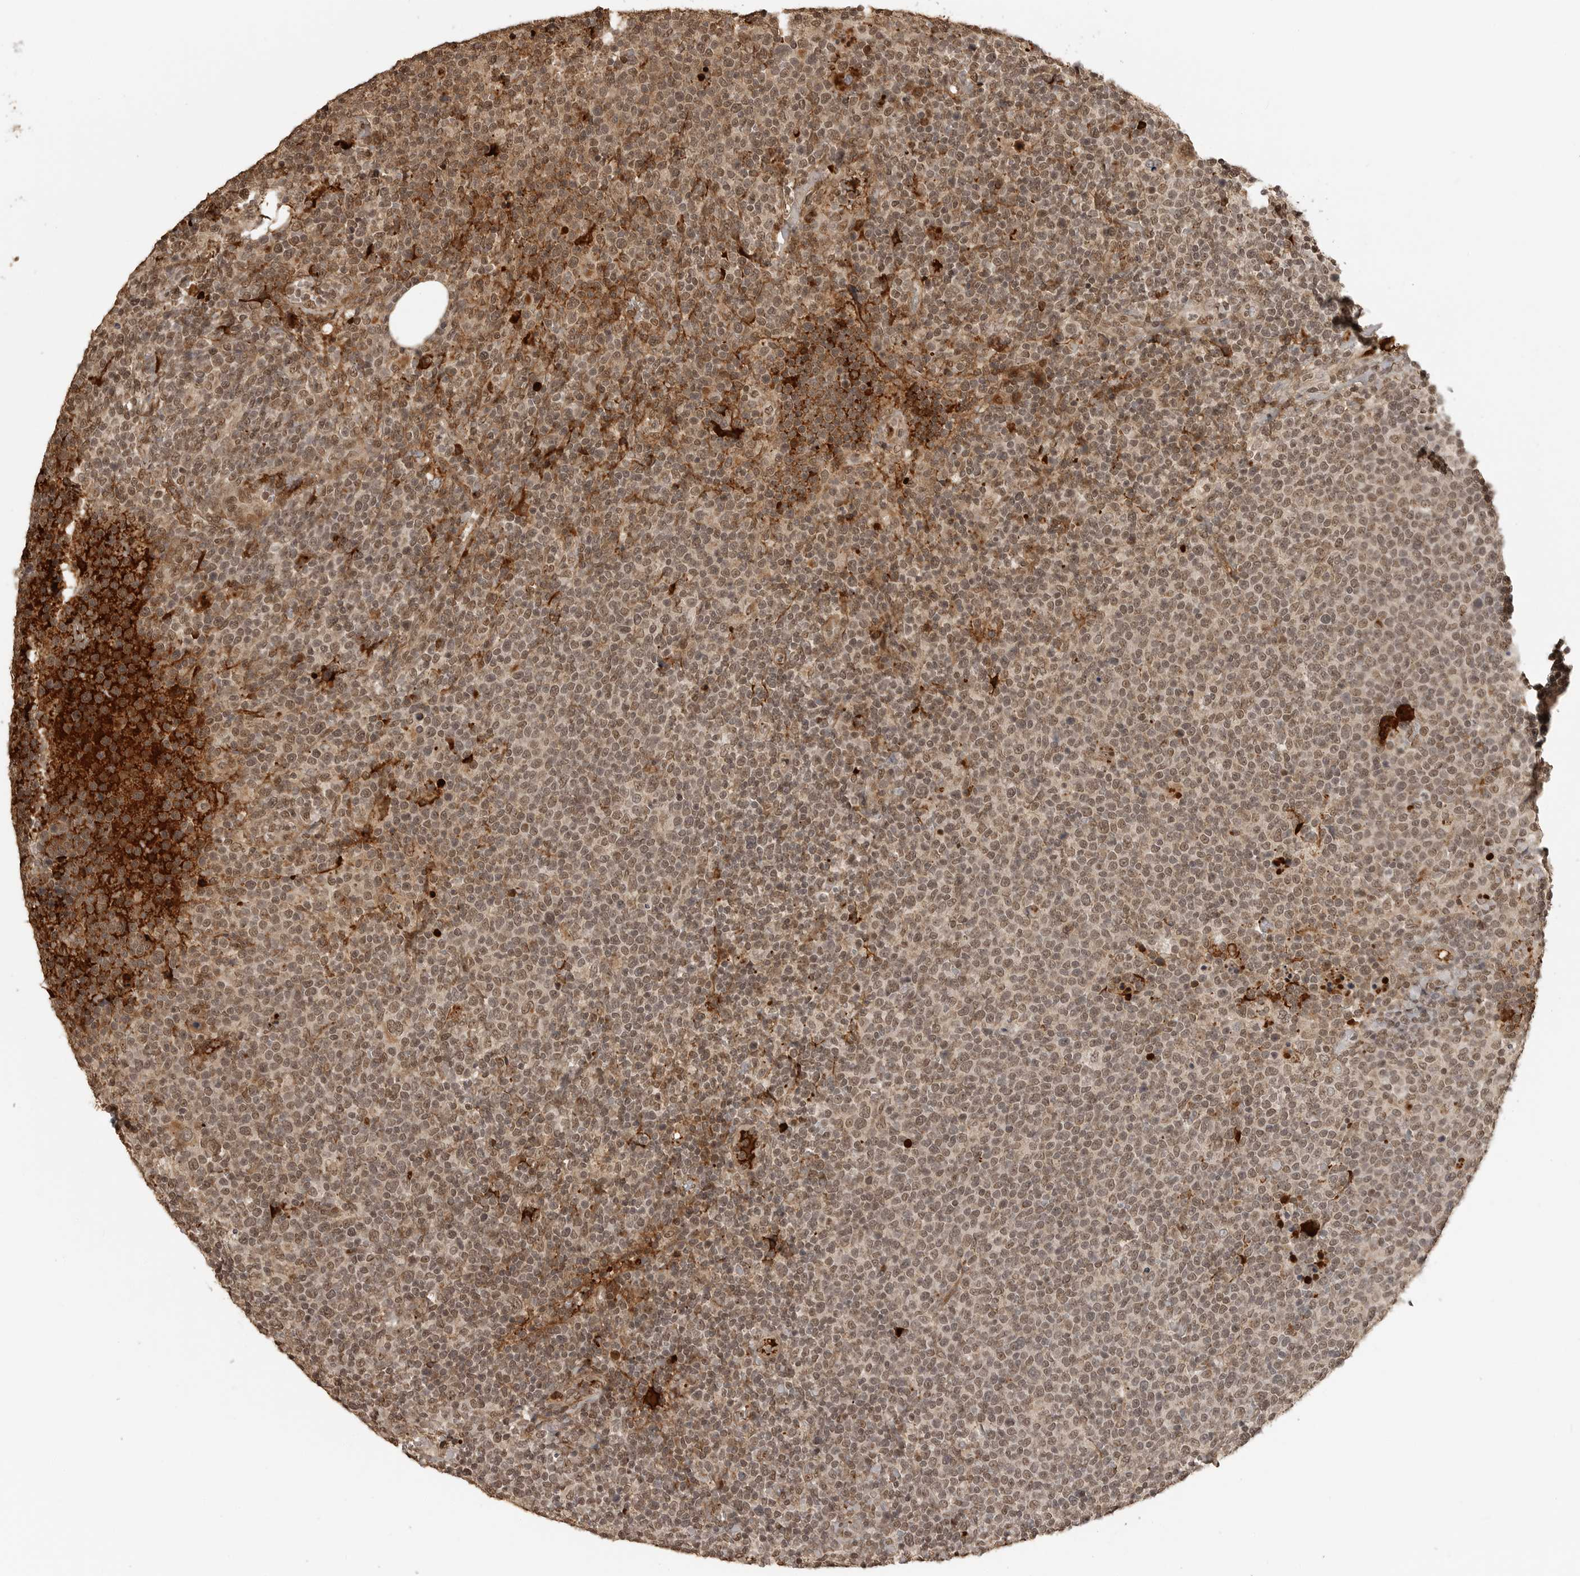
{"staining": {"intensity": "moderate", "quantity": ">75%", "location": "nuclear"}, "tissue": "lymphoma", "cell_type": "Tumor cells", "image_type": "cancer", "snomed": [{"axis": "morphology", "description": "Malignant lymphoma, non-Hodgkin's type, High grade"}, {"axis": "topography", "description": "Lymph node"}], "caption": "Brown immunohistochemical staining in high-grade malignant lymphoma, non-Hodgkin's type demonstrates moderate nuclear staining in about >75% of tumor cells.", "gene": "CLOCK", "patient": {"sex": "male", "age": 61}}